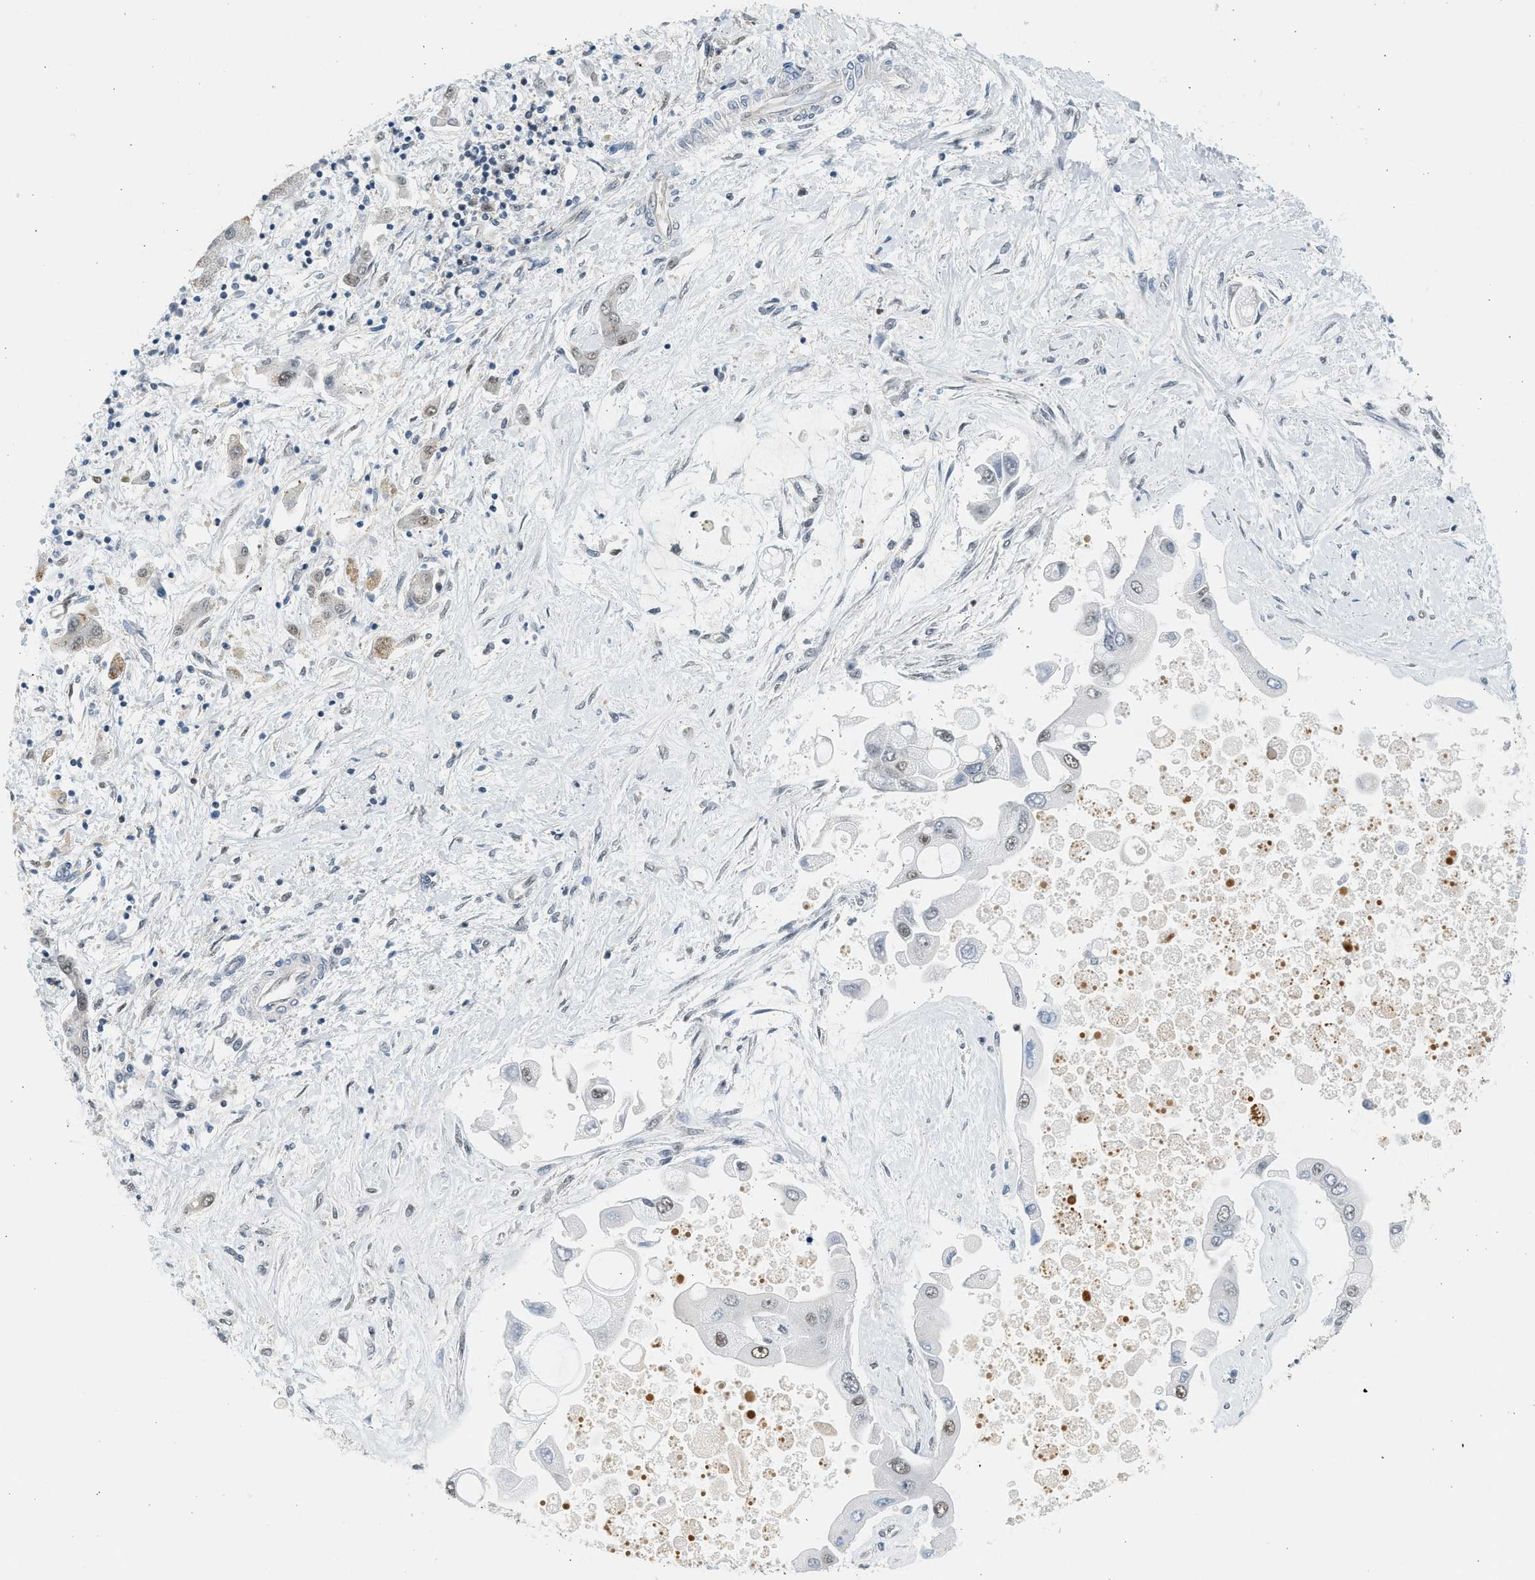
{"staining": {"intensity": "weak", "quantity": "<25%", "location": "nuclear"}, "tissue": "liver cancer", "cell_type": "Tumor cells", "image_type": "cancer", "snomed": [{"axis": "morphology", "description": "Cholangiocarcinoma"}, {"axis": "topography", "description": "Liver"}], "caption": "Tumor cells are negative for protein expression in human liver cancer (cholangiocarcinoma). The staining was performed using DAB (3,3'-diaminobenzidine) to visualize the protein expression in brown, while the nuclei were stained in blue with hematoxylin (Magnification: 20x).", "gene": "HIPK1", "patient": {"sex": "male", "age": 50}}